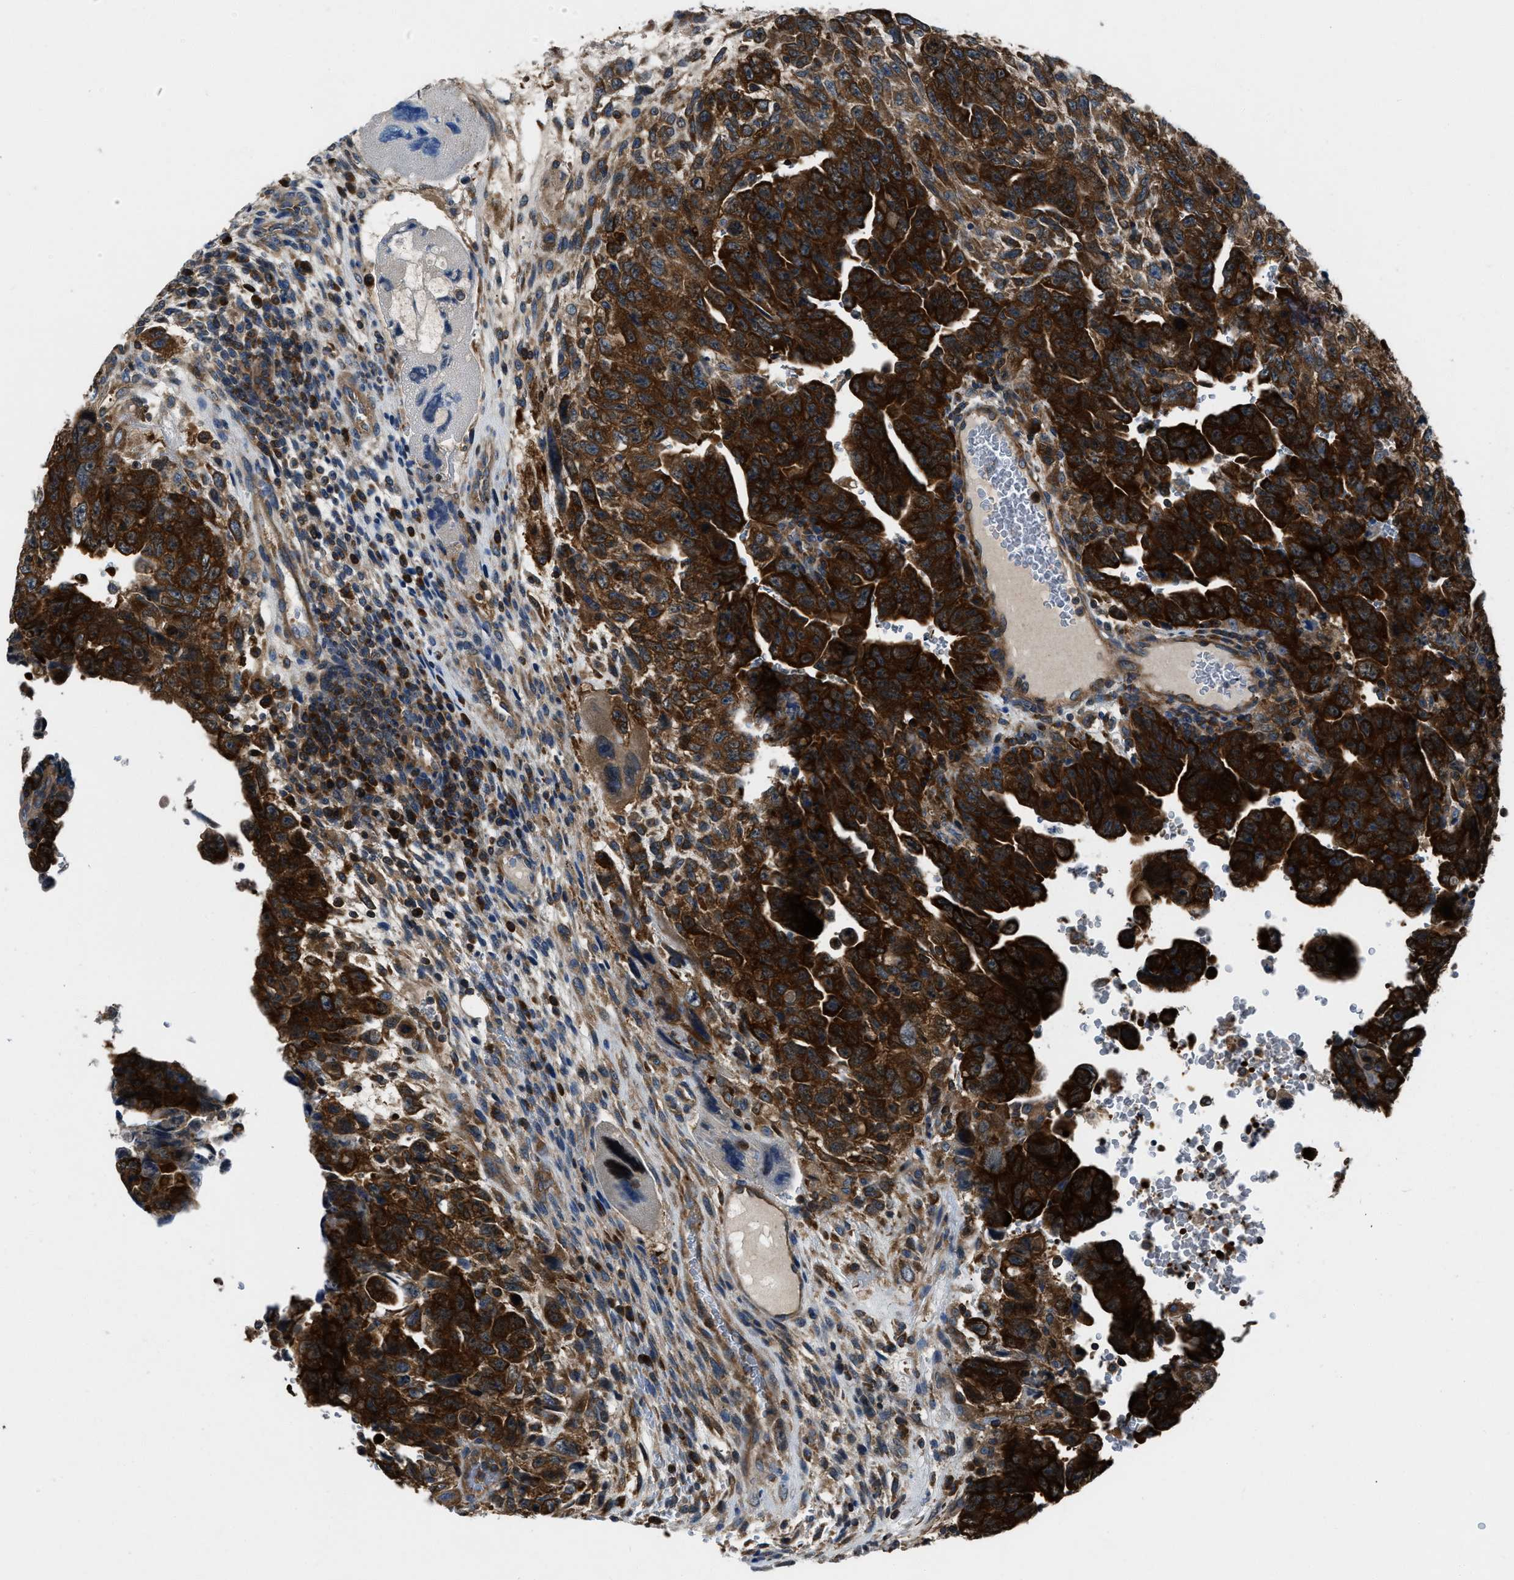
{"staining": {"intensity": "strong", "quantity": ">75%", "location": "cytoplasmic/membranous"}, "tissue": "testis cancer", "cell_type": "Tumor cells", "image_type": "cancer", "snomed": [{"axis": "morphology", "description": "Carcinoma, Embryonal, NOS"}, {"axis": "topography", "description": "Testis"}], "caption": "DAB (3,3'-diaminobenzidine) immunohistochemical staining of human testis embryonal carcinoma reveals strong cytoplasmic/membranous protein staining in about >75% of tumor cells. Using DAB (3,3'-diaminobenzidine) (brown) and hematoxylin (blue) stains, captured at high magnification using brightfield microscopy.", "gene": "YARS1", "patient": {"sex": "male", "age": 28}}